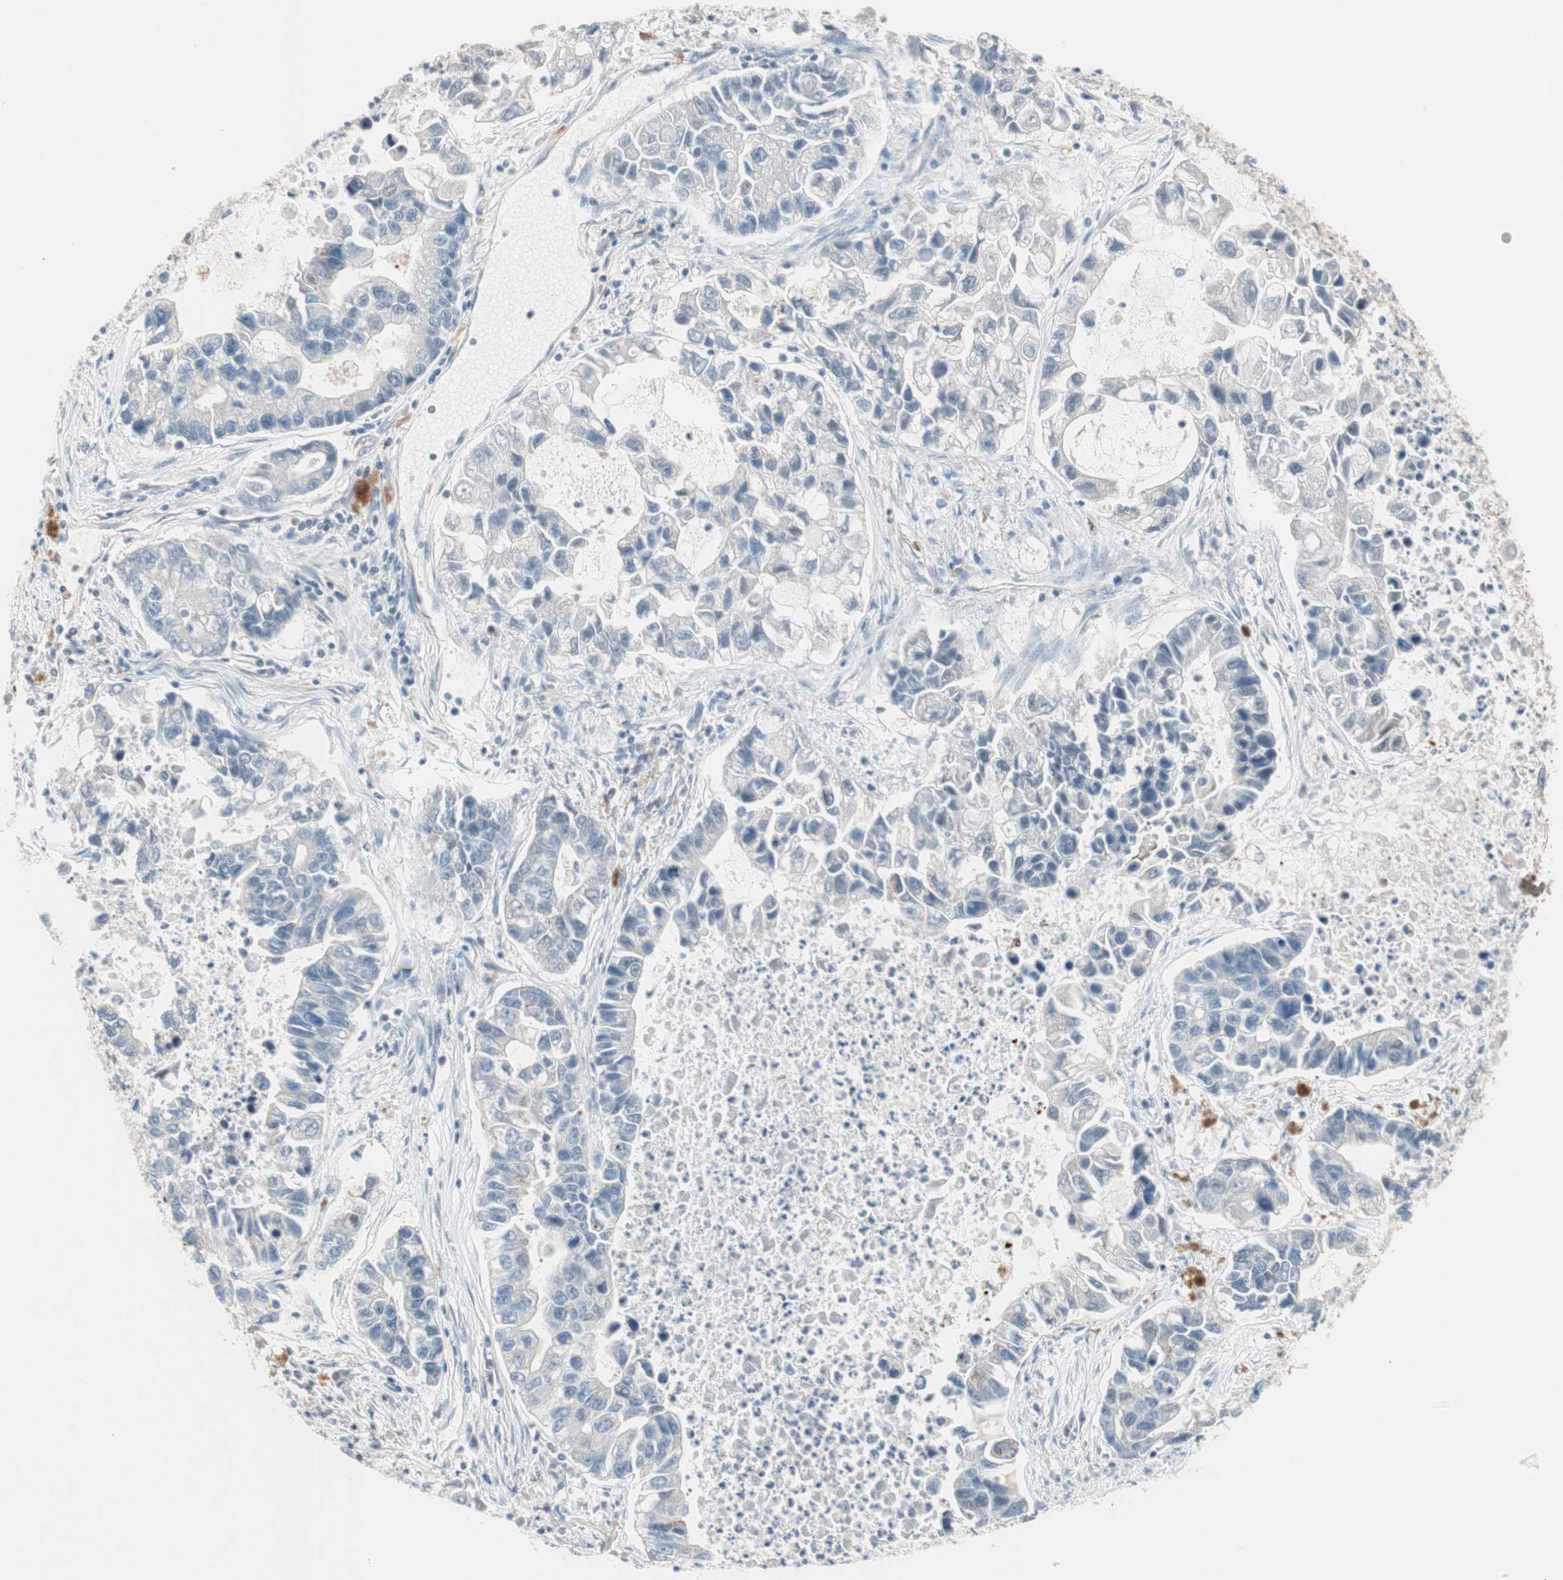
{"staining": {"intensity": "negative", "quantity": "none", "location": "none"}, "tissue": "lung cancer", "cell_type": "Tumor cells", "image_type": "cancer", "snomed": [{"axis": "morphology", "description": "Adenocarcinoma, NOS"}, {"axis": "topography", "description": "Lung"}], "caption": "Tumor cells show no significant protein positivity in lung cancer.", "gene": "PDZK1", "patient": {"sex": "female", "age": 51}}